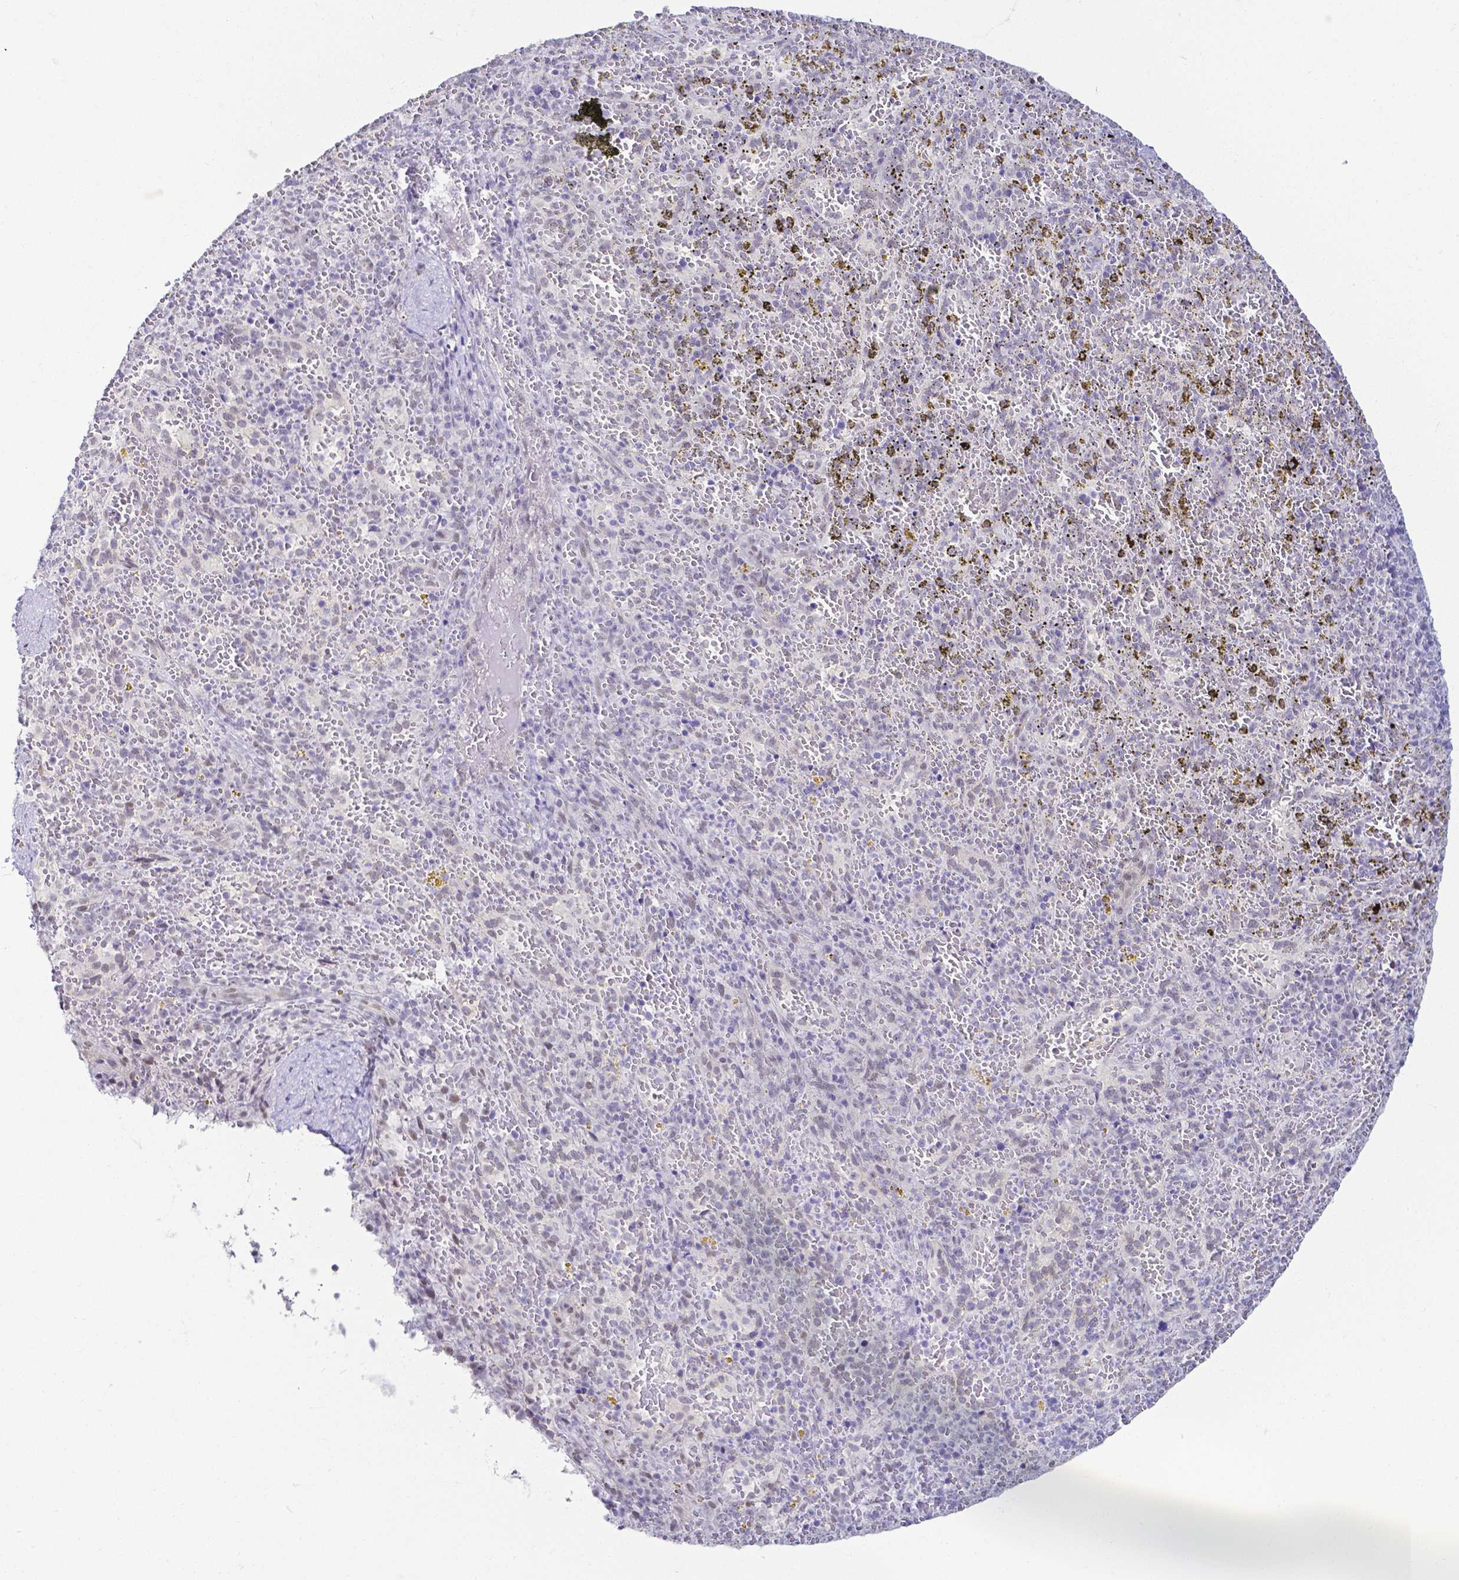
{"staining": {"intensity": "negative", "quantity": "none", "location": "none"}, "tissue": "spleen", "cell_type": "Cells in red pulp", "image_type": "normal", "snomed": [{"axis": "morphology", "description": "Normal tissue, NOS"}, {"axis": "topography", "description": "Spleen"}], "caption": "This image is of normal spleen stained with immunohistochemistry (IHC) to label a protein in brown with the nuclei are counter-stained blue. There is no staining in cells in red pulp. (Stains: DAB (3,3'-diaminobenzidine) IHC with hematoxylin counter stain, Microscopy: brightfield microscopy at high magnification).", "gene": "FAM83G", "patient": {"sex": "female", "age": 50}}